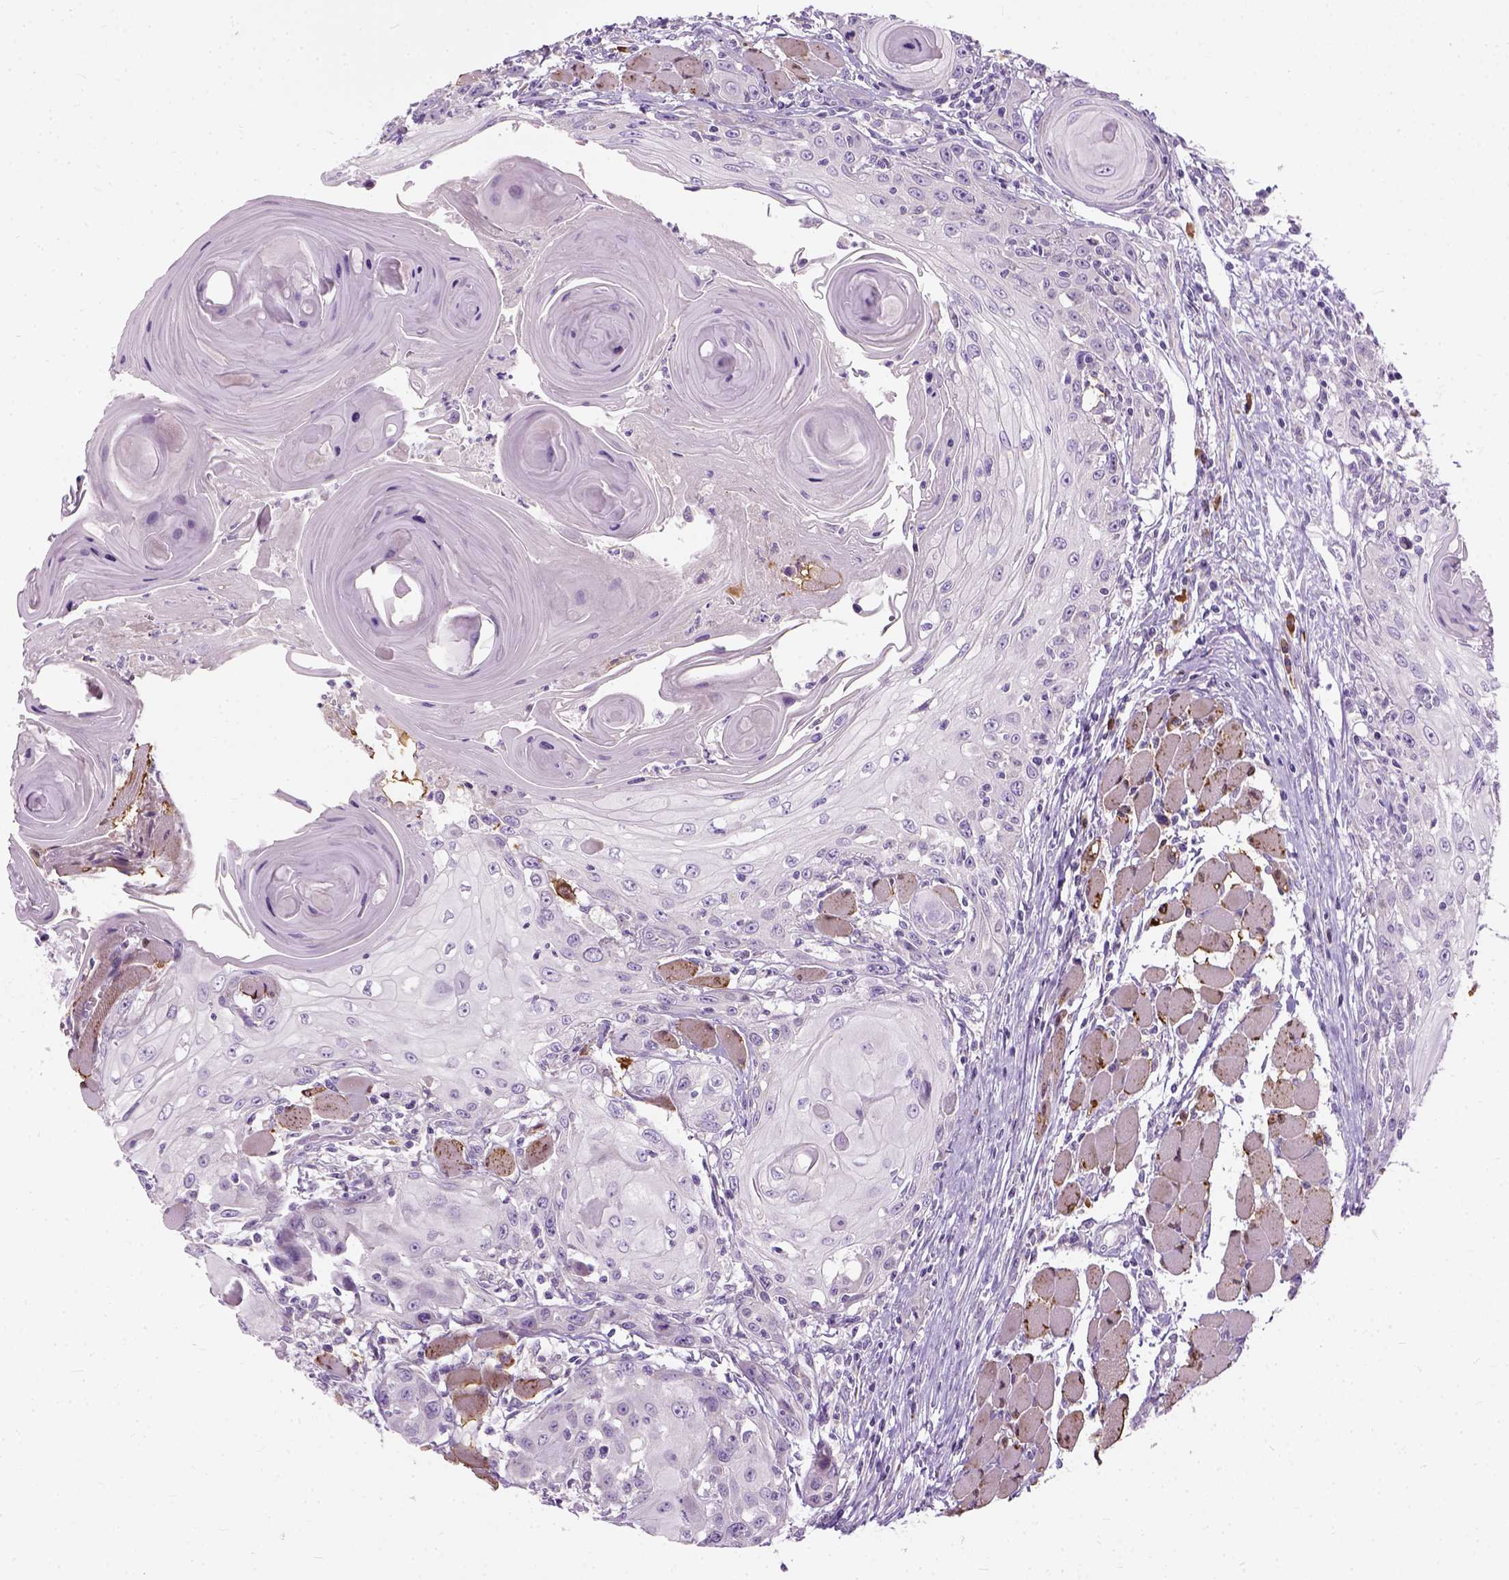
{"staining": {"intensity": "negative", "quantity": "none", "location": "none"}, "tissue": "head and neck cancer", "cell_type": "Tumor cells", "image_type": "cancer", "snomed": [{"axis": "morphology", "description": "Squamous cell carcinoma, NOS"}, {"axis": "topography", "description": "Head-Neck"}], "caption": "A high-resolution photomicrograph shows immunohistochemistry staining of head and neck squamous cell carcinoma, which shows no significant expression in tumor cells.", "gene": "TRIM72", "patient": {"sex": "female", "age": 80}}